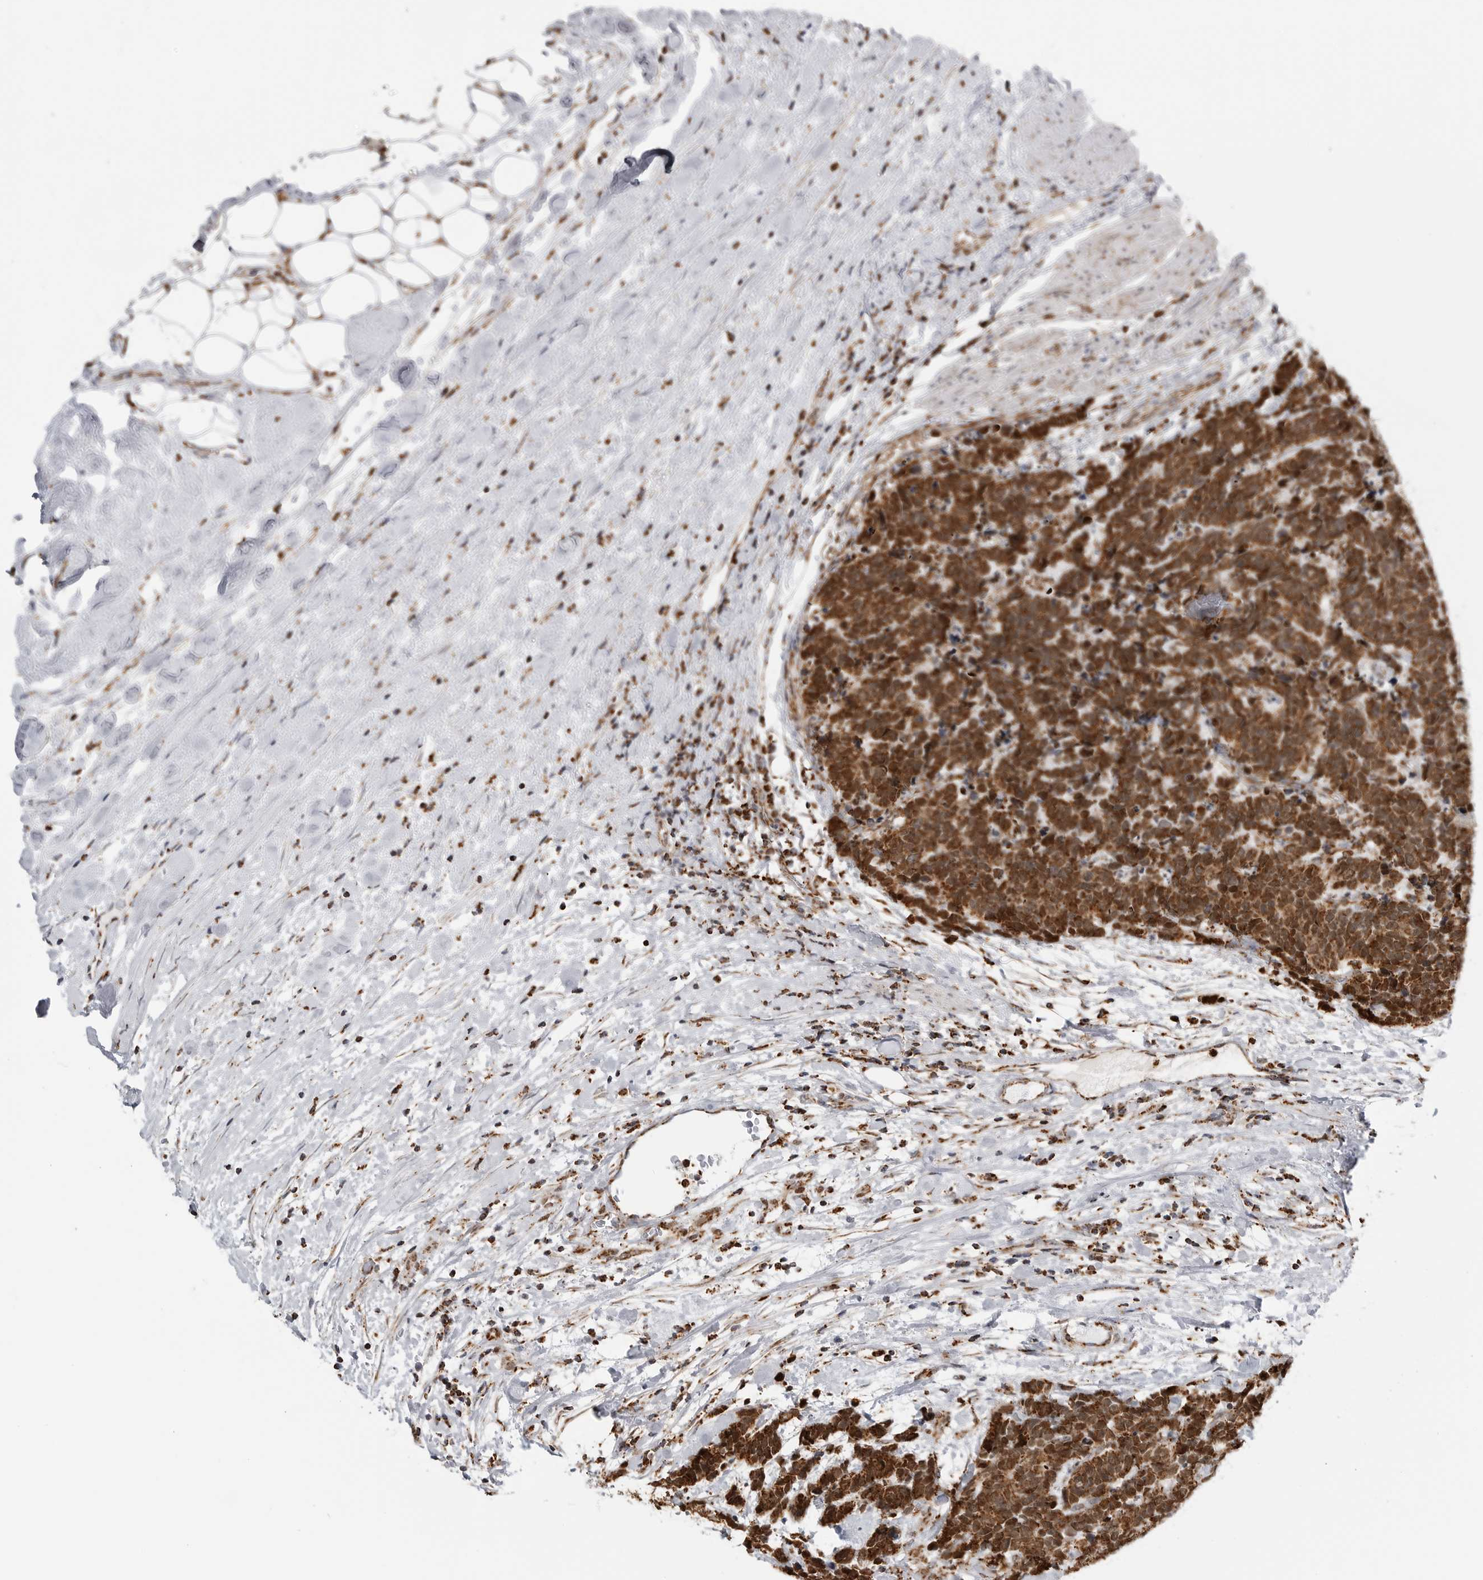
{"staining": {"intensity": "strong", "quantity": ">75%", "location": "cytoplasmic/membranous"}, "tissue": "carcinoid", "cell_type": "Tumor cells", "image_type": "cancer", "snomed": [{"axis": "morphology", "description": "Carcinoma, NOS"}, {"axis": "morphology", "description": "Carcinoid, malignant, NOS"}, {"axis": "topography", "description": "Urinary bladder"}], "caption": "An immunohistochemistry micrograph of neoplastic tissue is shown. Protein staining in brown labels strong cytoplasmic/membranous positivity in carcinoma within tumor cells.", "gene": "COX5A", "patient": {"sex": "male", "age": 57}}